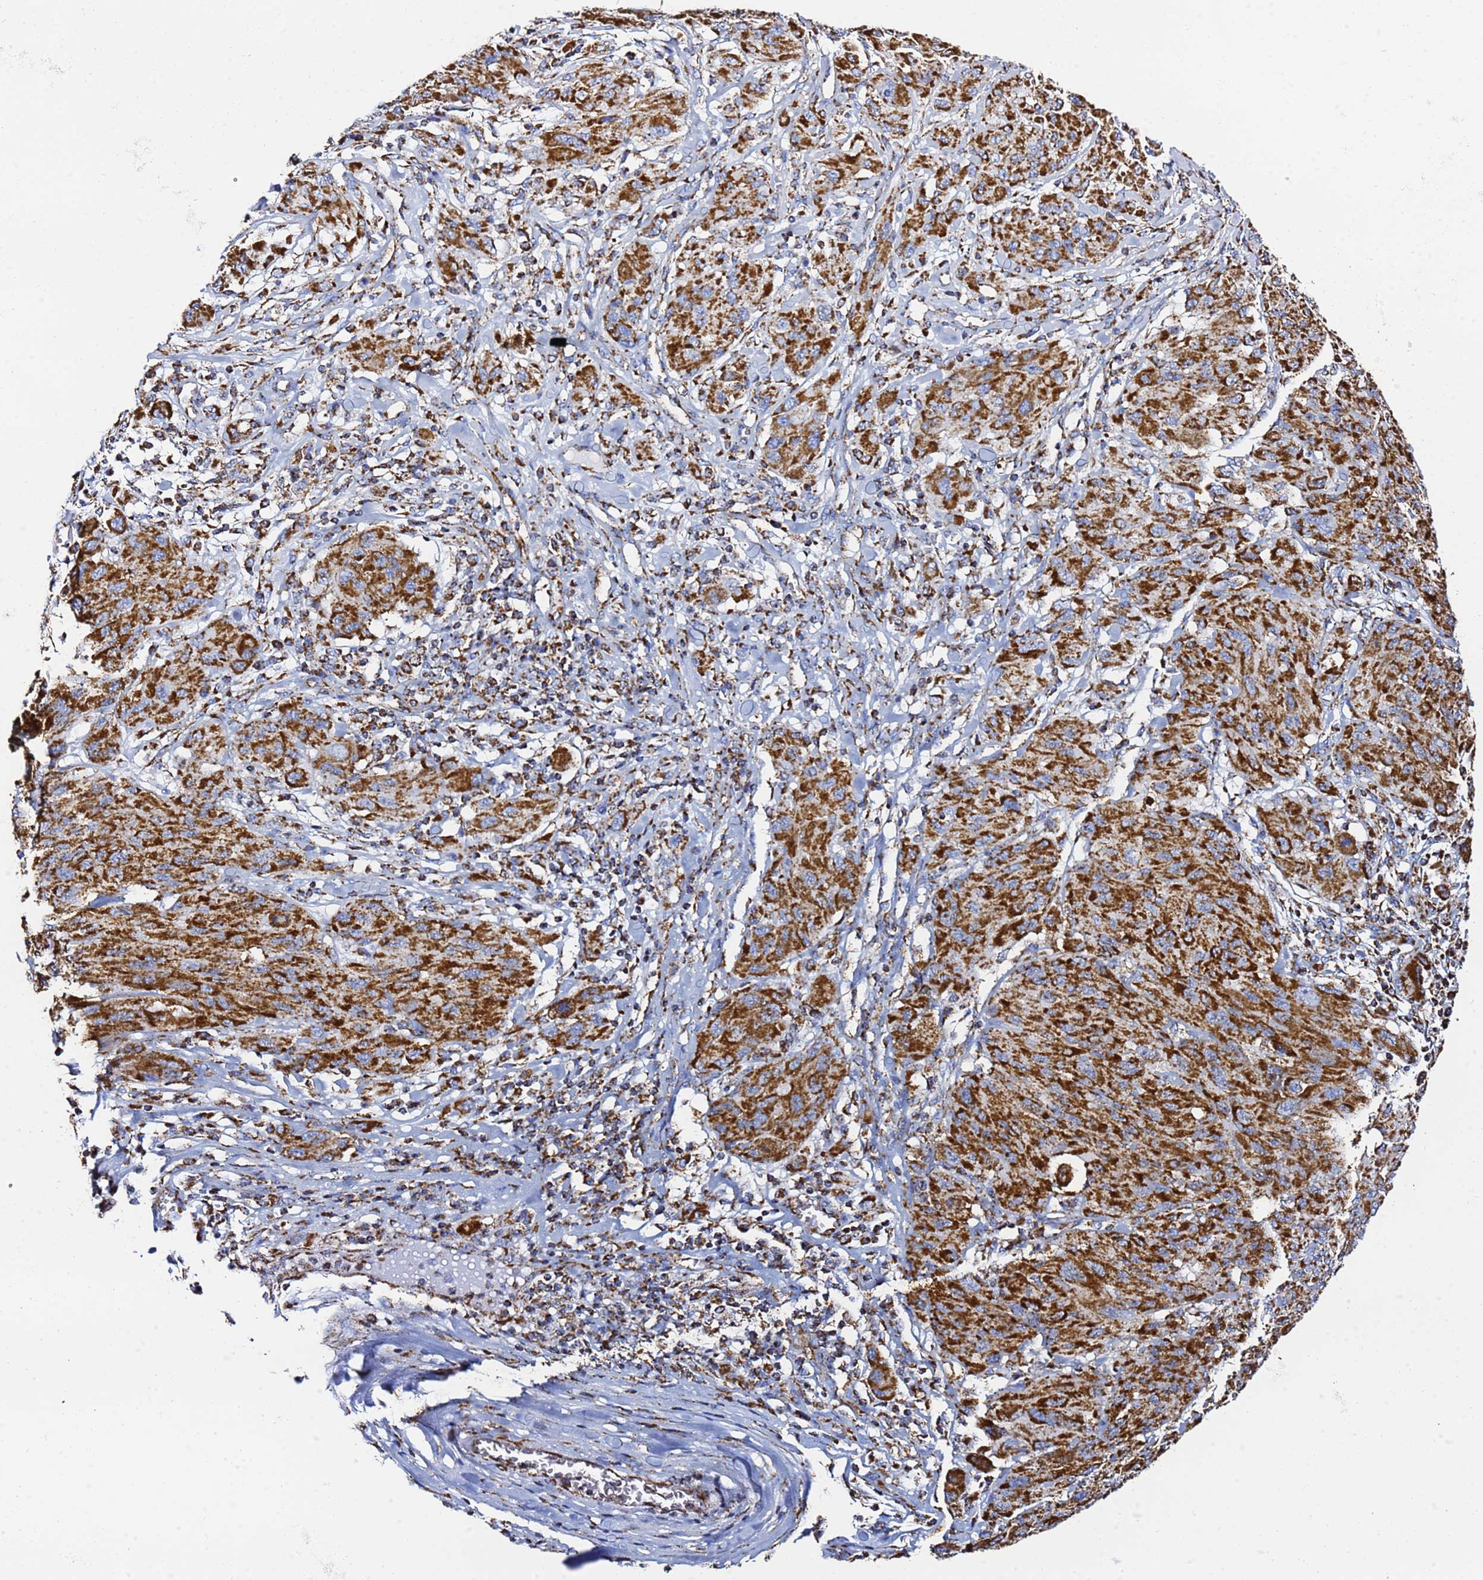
{"staining": {"intensity": "strong", "quantity": ">75%", "location": "cytoplasmic/membranous"}, "tissue": "melanoma", "cell_type": "Tumor cells", "image_type": "cancer", "snomed": [{"axis": "morphology", "description": "Malignant melanoma, NOS"}, {"axis": "topography", "description": "Skin"}], "caption": "Immunohistochemistry image of malignant melanoma stained for a protein (brown), which exhibits high levels of strong cytoplasmic/membranous staining in approximately >75% of tumor cells.", "gene": "PHB2", "patient": {"sex": "female", "age": 91}}